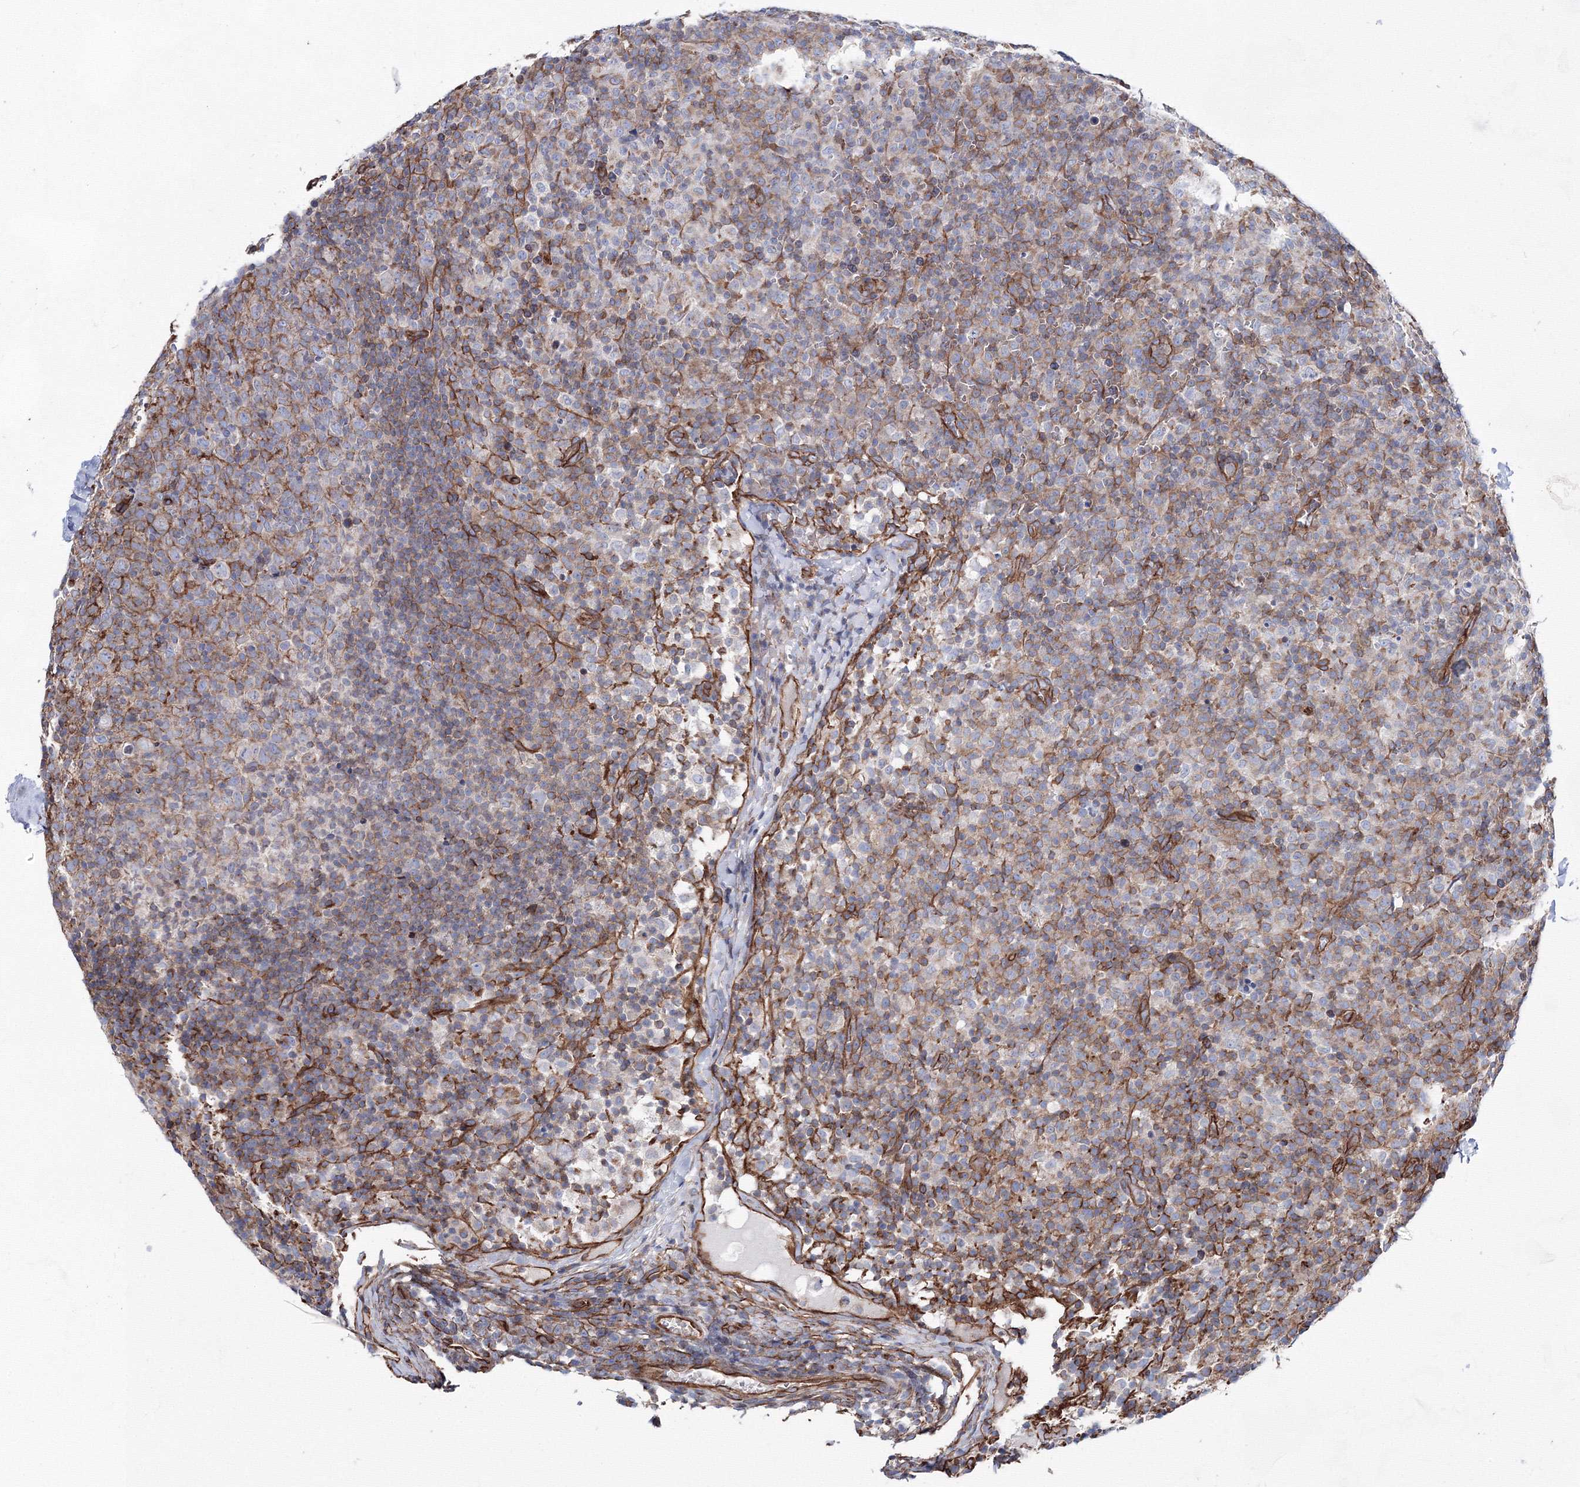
{"staining": {"intensity": "negative", "quantity": "none", "location": "none"}, "tissue": "lymph node", "cell_type": "Germinal center cells", "image_type": "normal", "snomed": [{"axis": "morphology", "description": "Normal tissue, NOS"}, {"axis": "morphology", "description": "Inflammation, NOS"}, {"axis": "topography", "description": "Lymph node"}], "caption": "IHC of unremarkable lymph node reveals no positivity in germinal center cells.", "gene": "ANKRD37", "patient": {"sex": "male", "age": 55}}